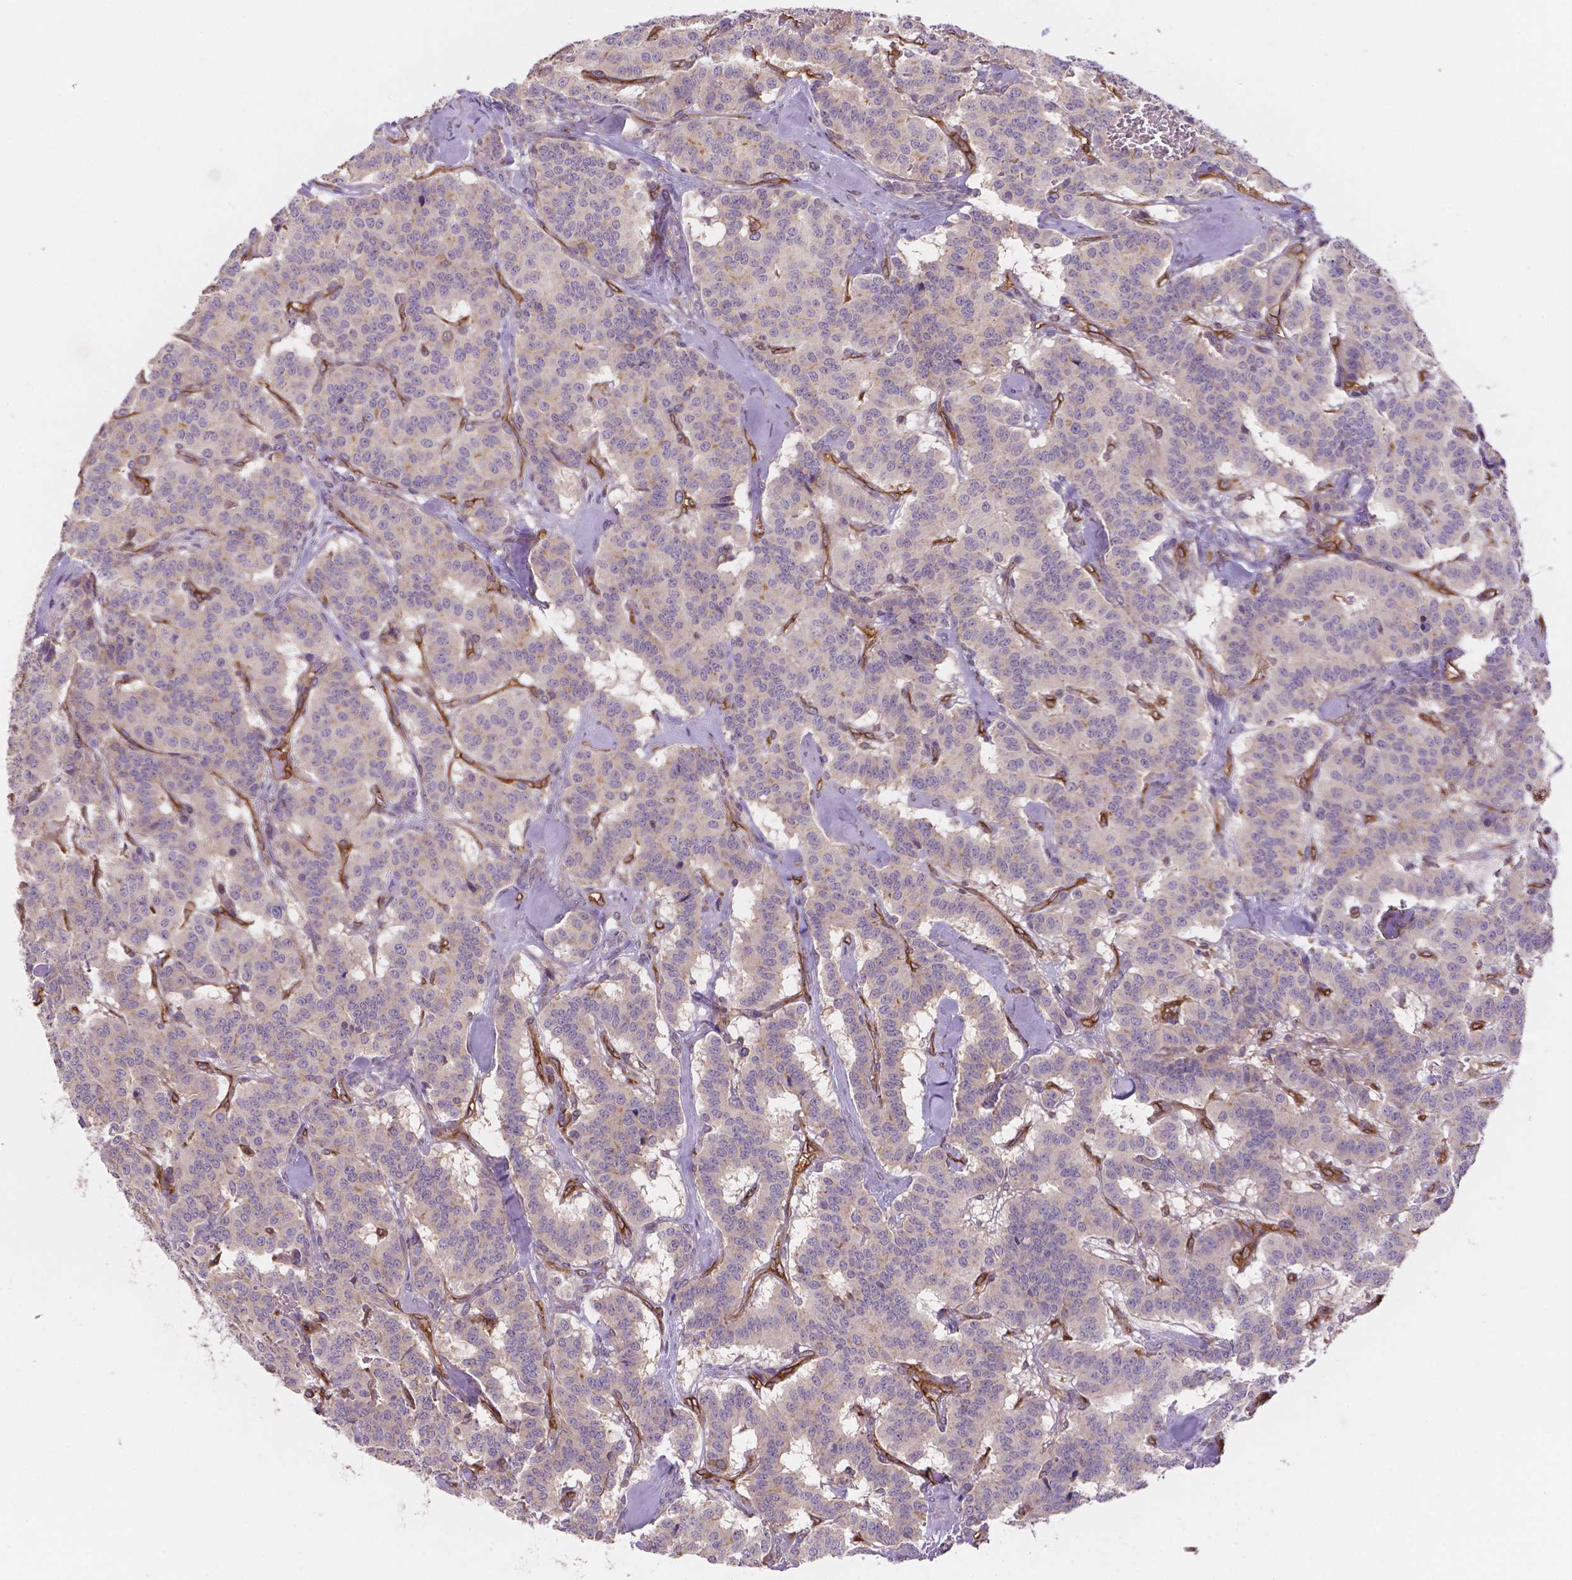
{"staining": {"intensity": "negative", "quantity": "none", "location": "none"}, "tissue": "carcinoid", "cell_type": "Tumor cells", "image_type": "cancer", "snomed": [{"axis": "morphology", "description": "Normal tissue, NOS"}, {"axis": "morphology", "description": "Carcinoid, malignant, NOS"}, {"axis": "topography", "description": "Lung"}], "caption": "Immunohistochemical staining of human carcinoid (malignant) demonstrates no significant positivity in tumor cells. (DAB (3,3'-diaminobenzidine) immunohistochemistry with hematoxylin counter stain).", "gene": "DMWD", "patient": {"sex": "female", "age": 46}}